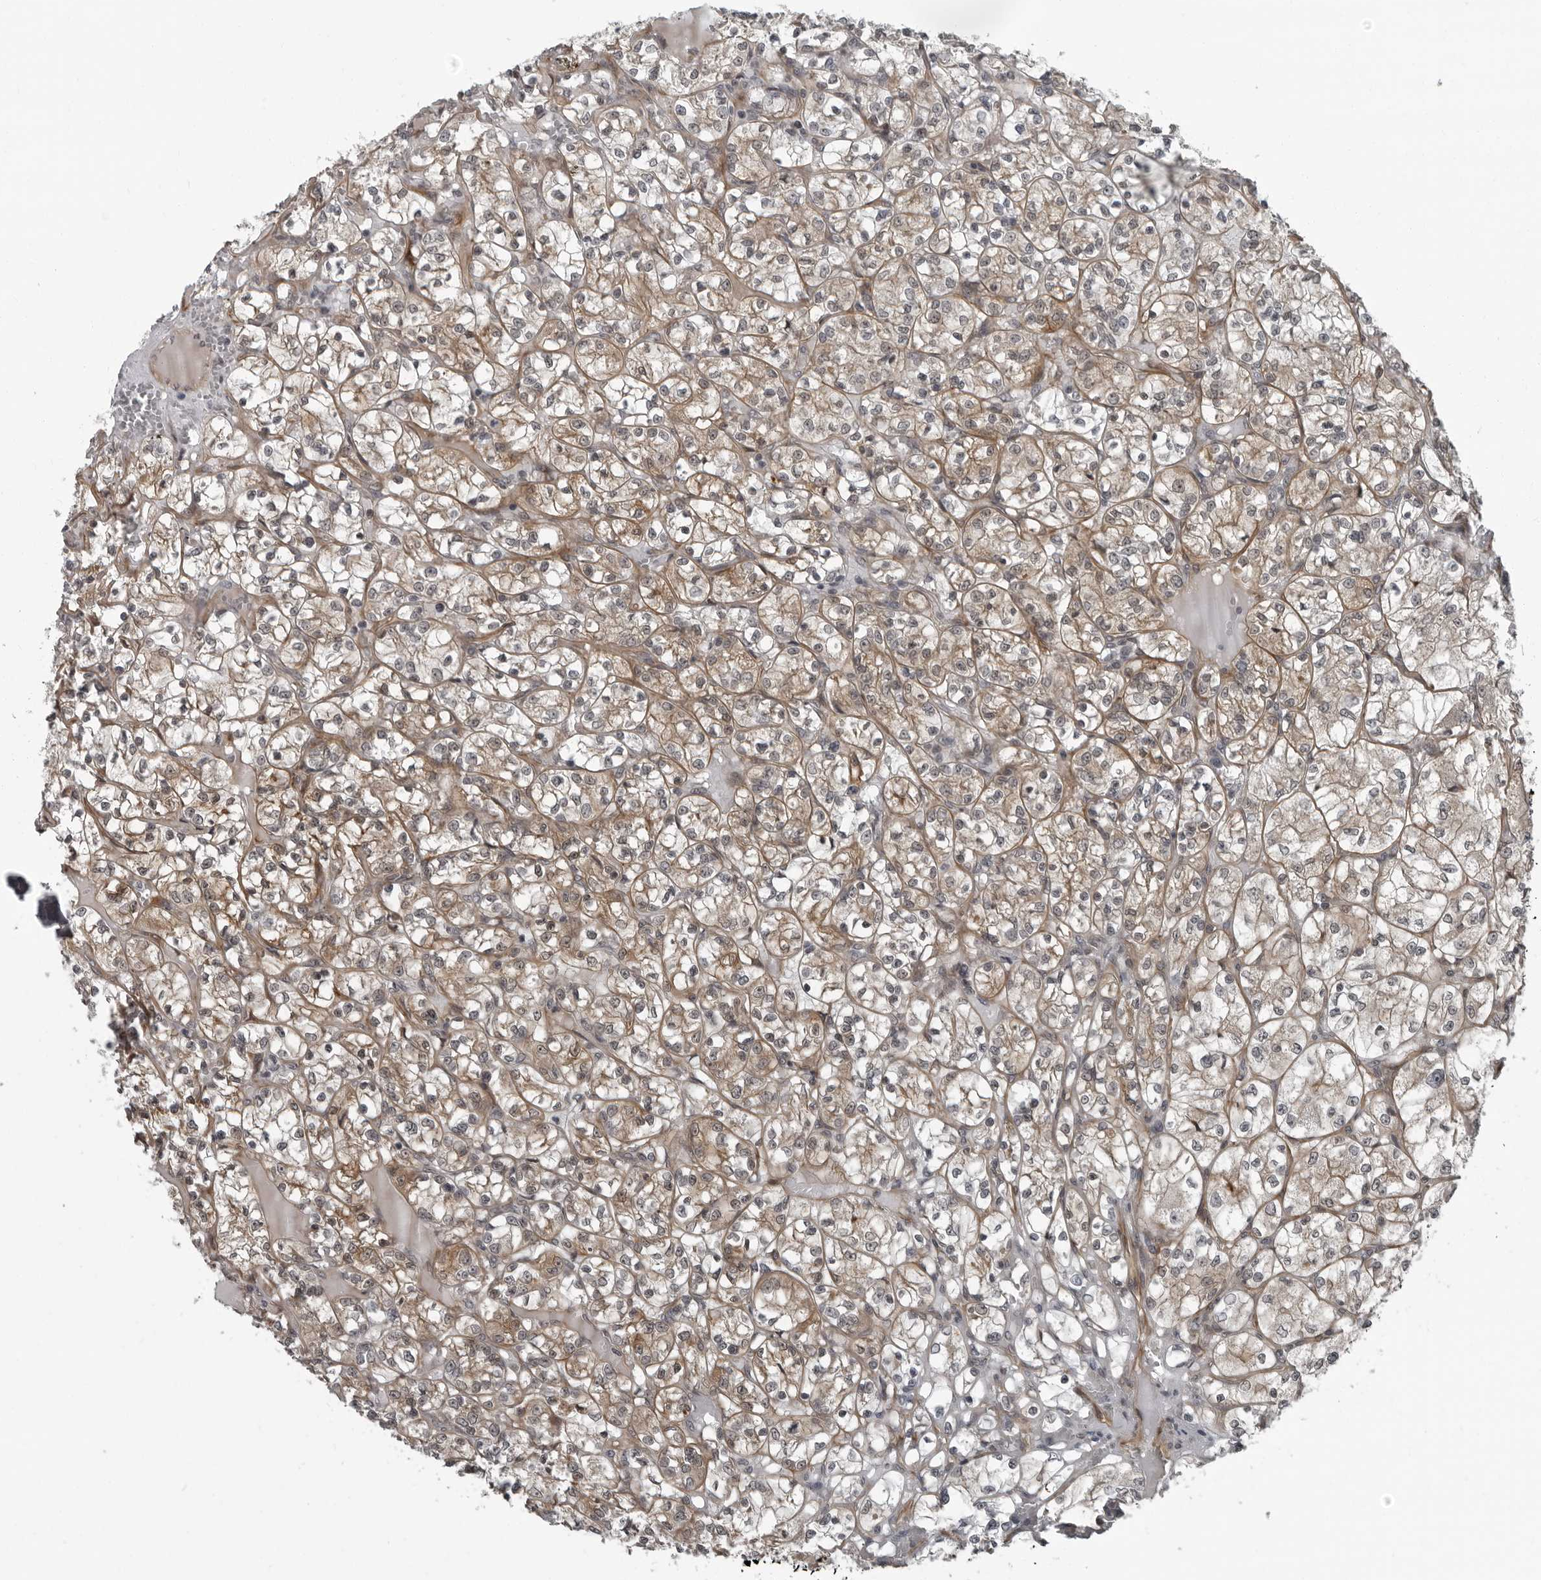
{"staining": {"intensity": "weak", "quantity": "25%-75%", "location": "cytoplasmic/membranous"}, "tissue": "renal cancer", "cell_type": "Tumor cells", "image_type": "cancer", "snomed": [{"axis": "morphology", "description": "Adenocarcinoma, NOS"}, {"axis": "topography", "description": "Kidney"}], "caption": "Renal cancer tissue reveals weak cytoplasmic/membranous positivity in approximately 25%-75% of tumor cells, visualized by immunohistochemistry.", "gene": "FAM102B", "patient": {"sex": "female", "age": 69}}